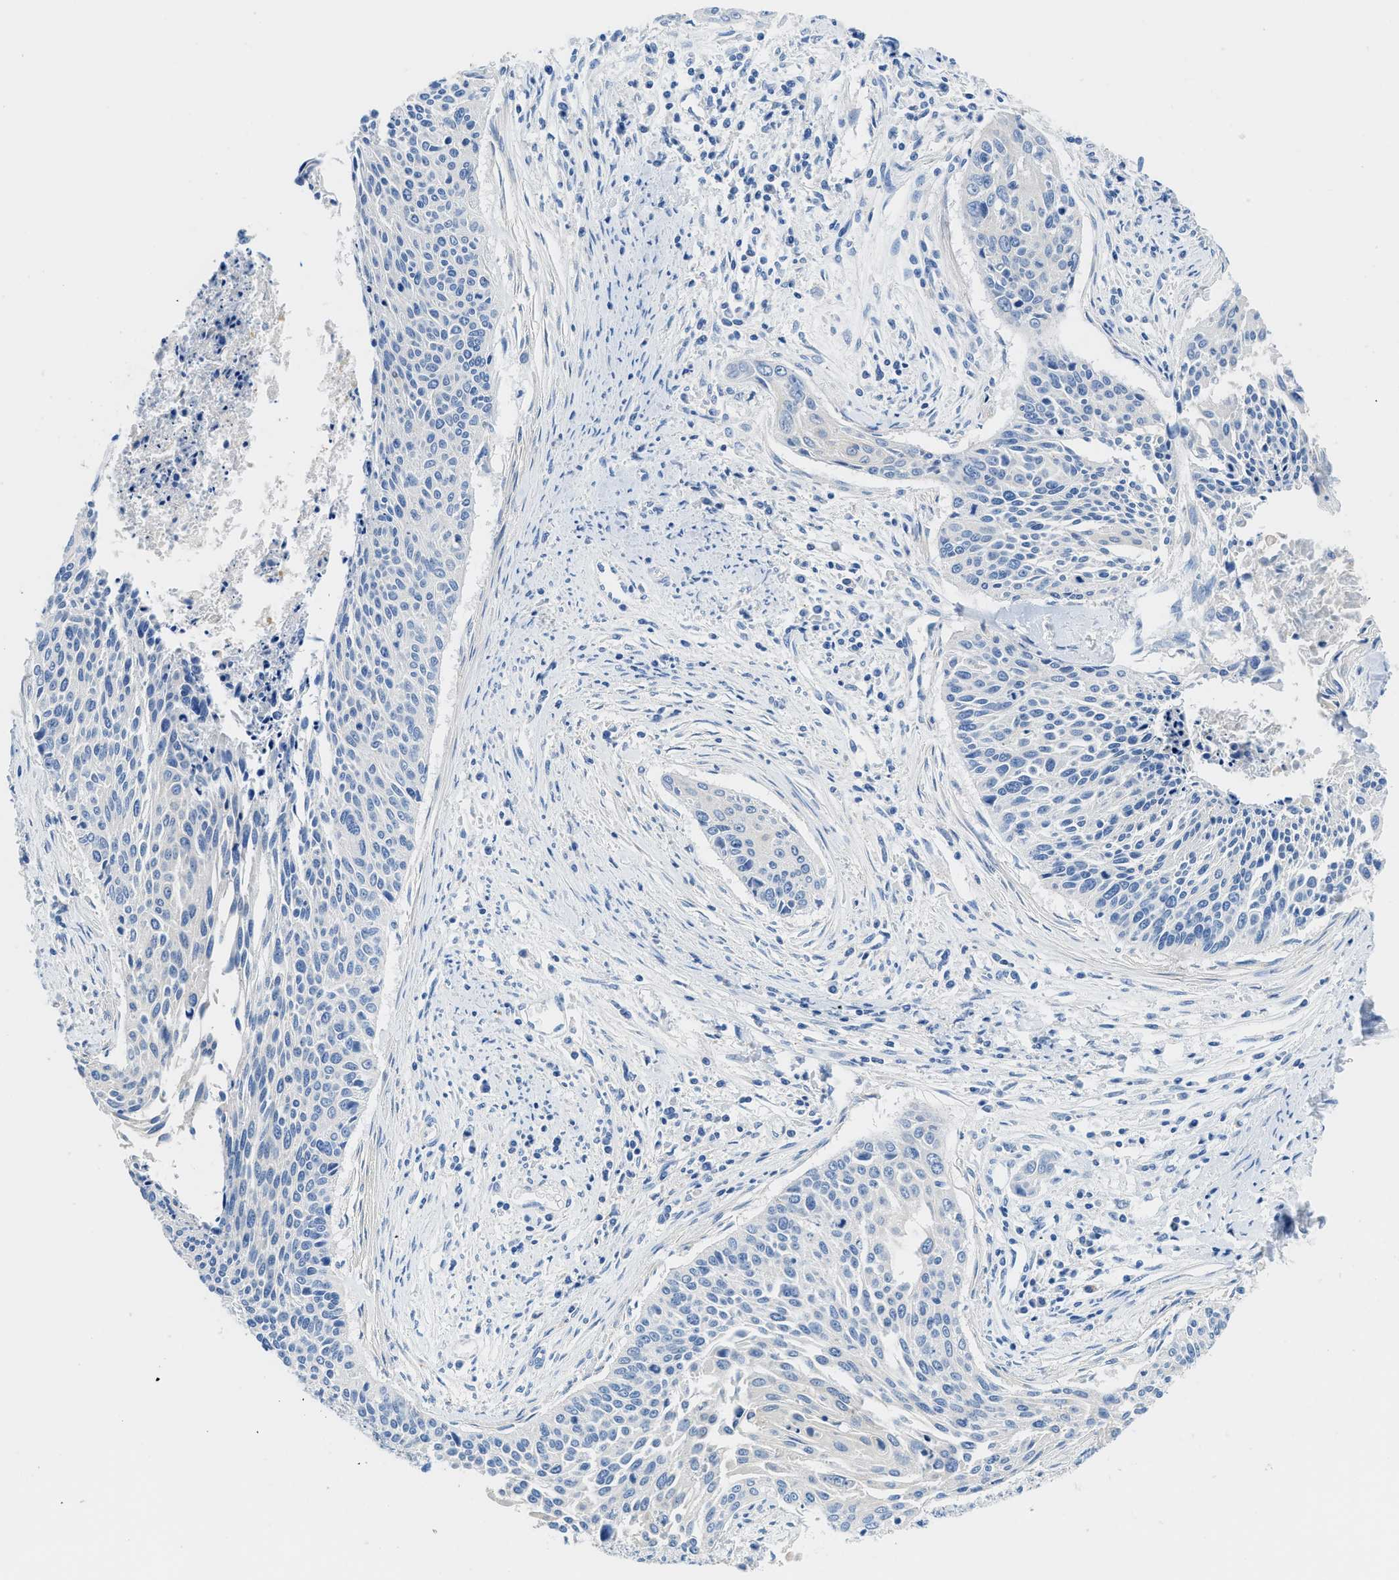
{"staining": {"intensity": "negative", "quantity": "none", "location": "none"}, "tissue": "cervical cancer", "cell_type": "Tumor cells", "image_type": "cancer", "snomed": [{"axis": "morphology", "description": "Squamous cell carcinoma, NOS"}, {"axis": "topography", "description": "Cervix"}], "caption": "Tumor cells are negative for protein expression in human cervical cancer. Brightfield microscopy of immunohistochemistry stained with DAB (brown) and hematoxylin (blue), captured at high magnification.", "gene": "NEB", "patient": {"sex": "female", "age": 55}}